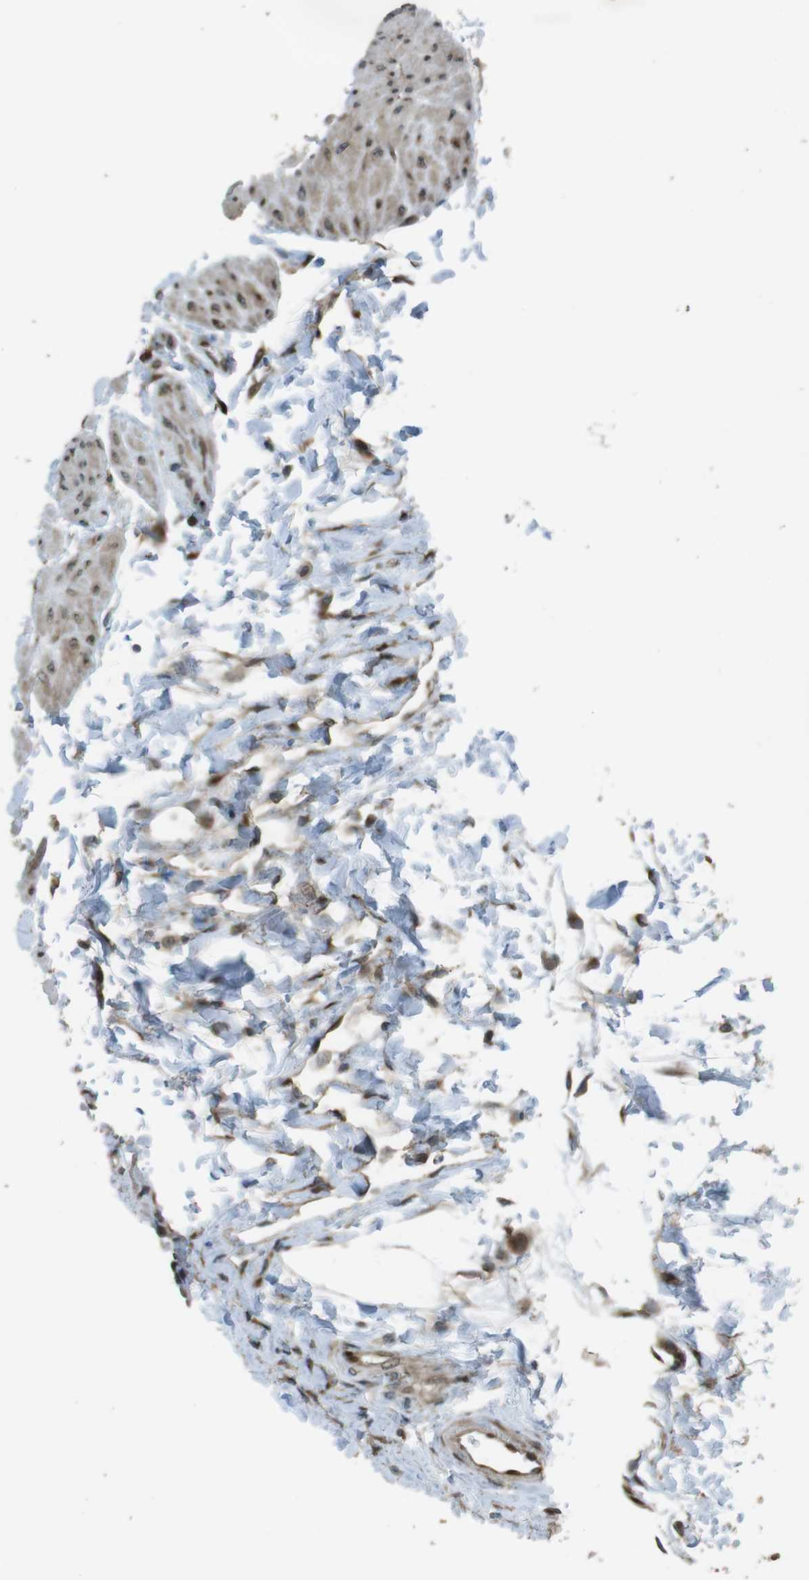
{"staining": {"intensity": "strong", "quantity": ">75%", "location": "cytoplasmic/membranous"}, "tissue": "urinary bladder", "cell_type": "Urothelial cells", "image_type": "normal", "snomed": [{"axis": "morphology", "description": "Normal tissue, NOS"}, {"axis": "topography", "description": "Urinary bladder"}], "caption": "Protein expression analysis of normal urinary bladder demonstrates strong cytoplasmic/membranous staining in about >75% of urothelial cells.", "gene": "ZNF330", "patient": {"sex": "female", "age": 79}}